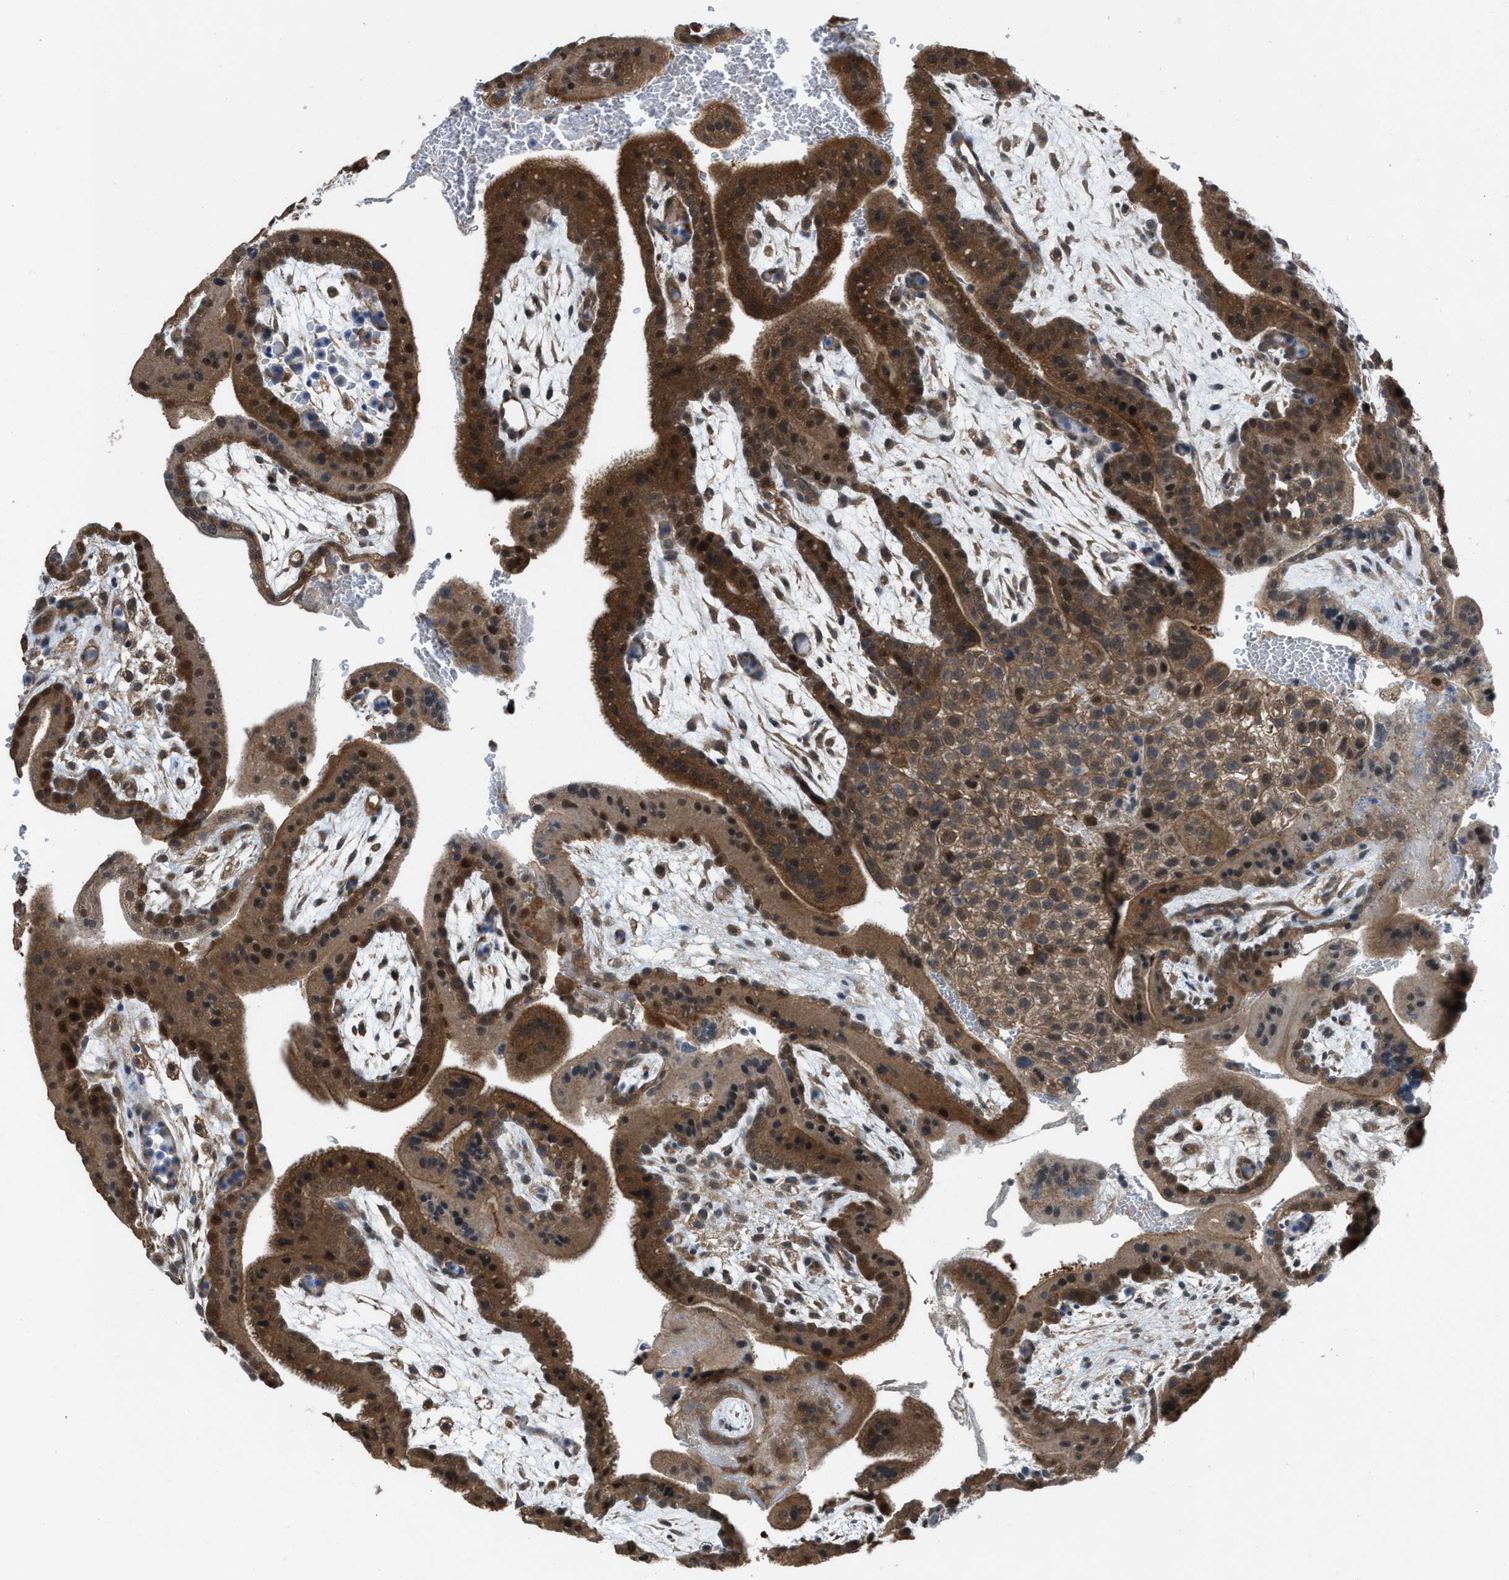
{"staining": {"intensity": "moderate", "quantity": ">75%", "location": "cytoplasmic/membranous"}, "tissue": "placenta", "cell_type": "Decidual cells", "image_type": "normal", "snomed": [{"axis": "morphology", "description": "Normal tissue, NOS"}, {"axis": "topography", "description": "Placenta"}], "caption": "Decidual cells reveal moderate cytoplasmic/membranous positivity in about >75% of cells in benign placenta. The protein is shown in brown color, while the nuclei are stained blue.", "gene": "PLAA", "patient": {"sex": "female", "age": 35}}